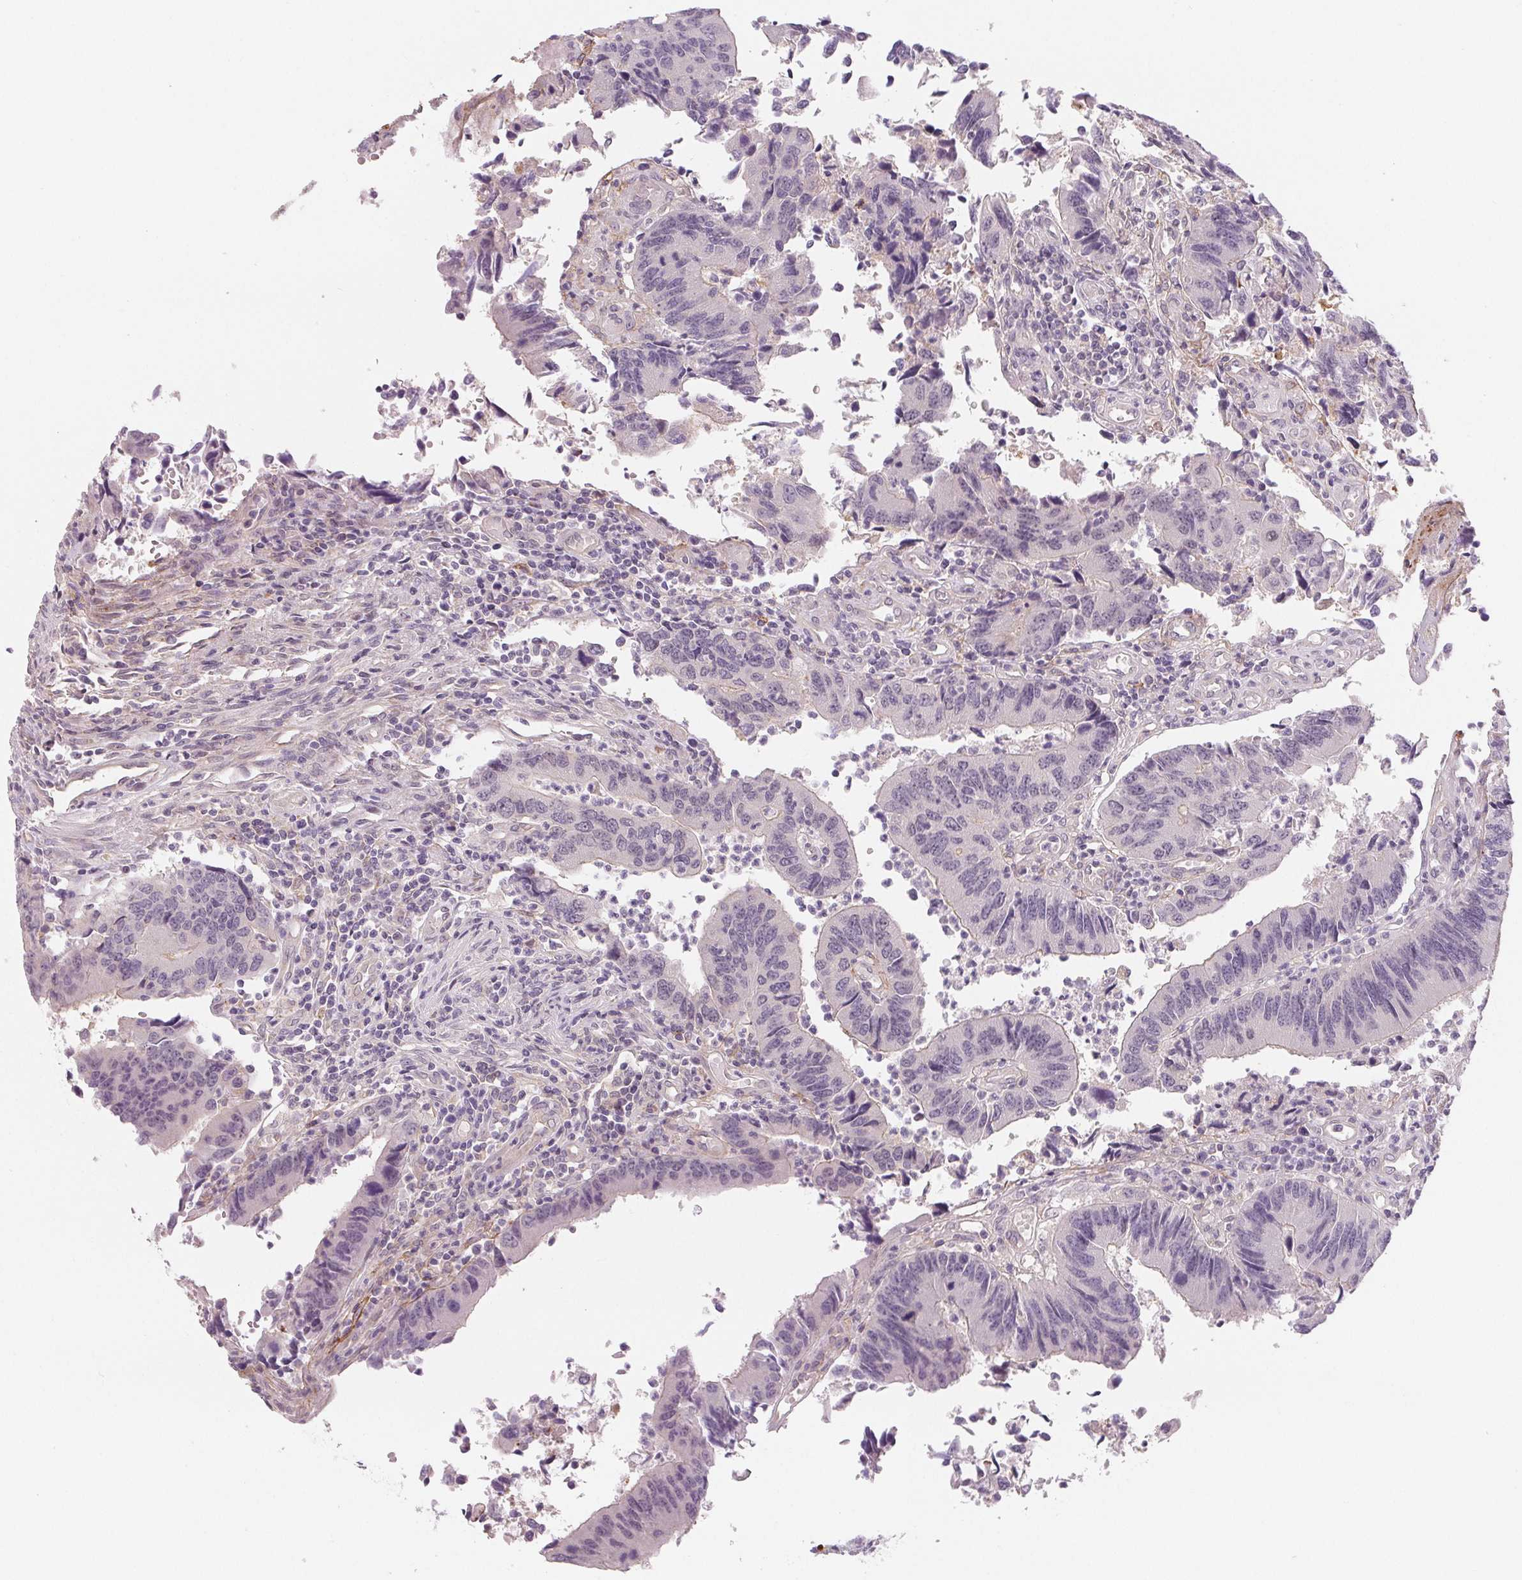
{"staining": {"intensity": "negative", "quantity": "none", "location": "none"}, "tissue": "colorectal cancer", "cell_type": "Tumor cells", "image_type": "cancer", "snomed": [{"axis": "morphology", "description": "Adenocarcinoma, NOS"}, {"axis": "topography", "description": "Colon"}], "caption": "Protein analysis of colorectal adenocarcinoma shows no significant staining in tumor cells.", "gene": "CFC1", "patient": {"sex": "female", "age": 67}}